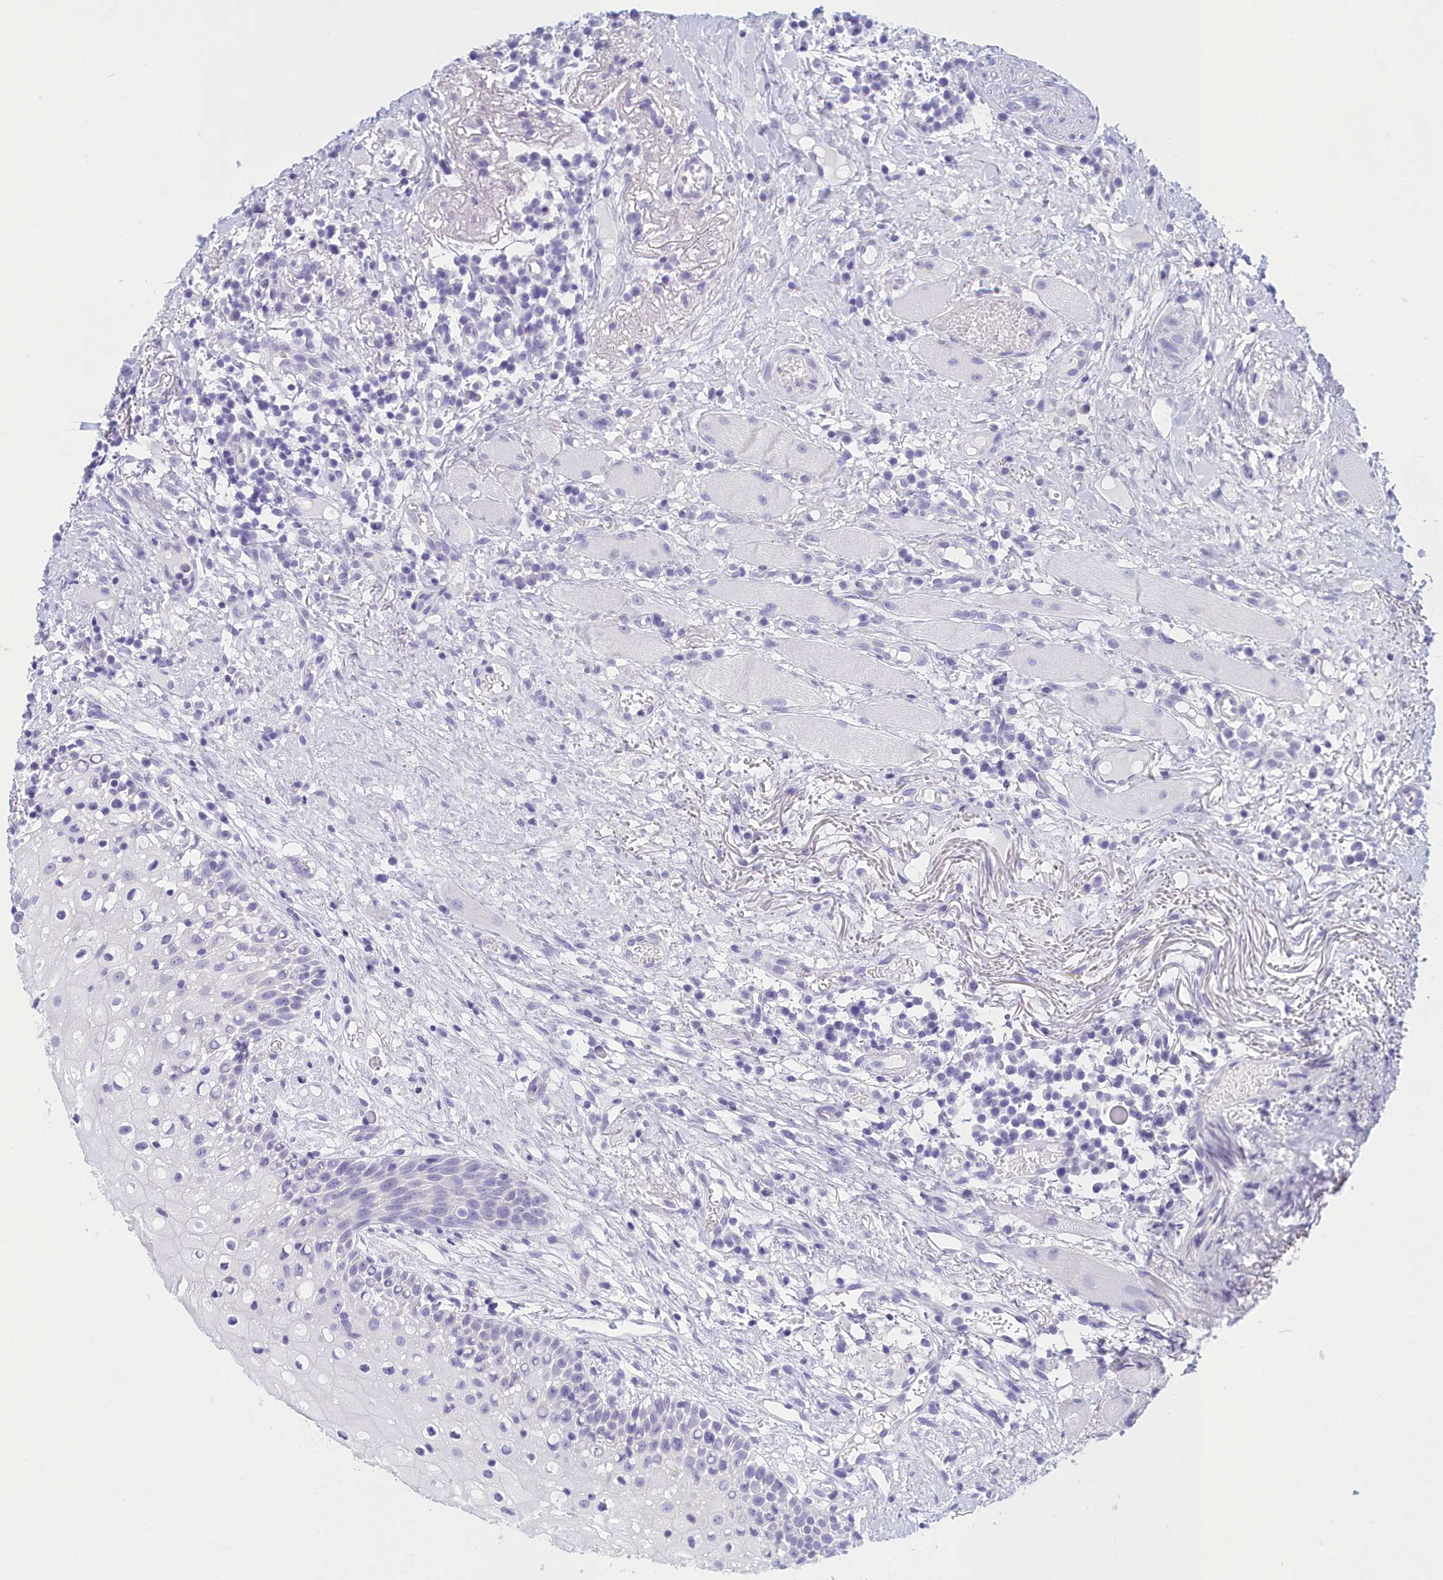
{"staining": {"intensity": "negative", "quantity": "none", "location": "none"}, "tissue": "oral mucosa", "cell_type": "Squamous epithelial cells", "image_type": "normal", "snomed": [{"axis": "morphology", "description": "Normal tissue, NOS"}, {"axis": "topography", "description": "Oral tissue"}], "caption": "High magnification brightfield microscopy of normal oral mucosa stained with DAB (3,3'-diaminobenzidine) (brown) and counterstained with hematoxylin (blue): squamous epithelial cells show no significant expression. (Stains: DAB IHC with hematoxylin counter stain, Microscopy: brightfield microscopy at high magnification).", "gene": "TMEM97", "patient": {"sex": "female", "age": 69}}